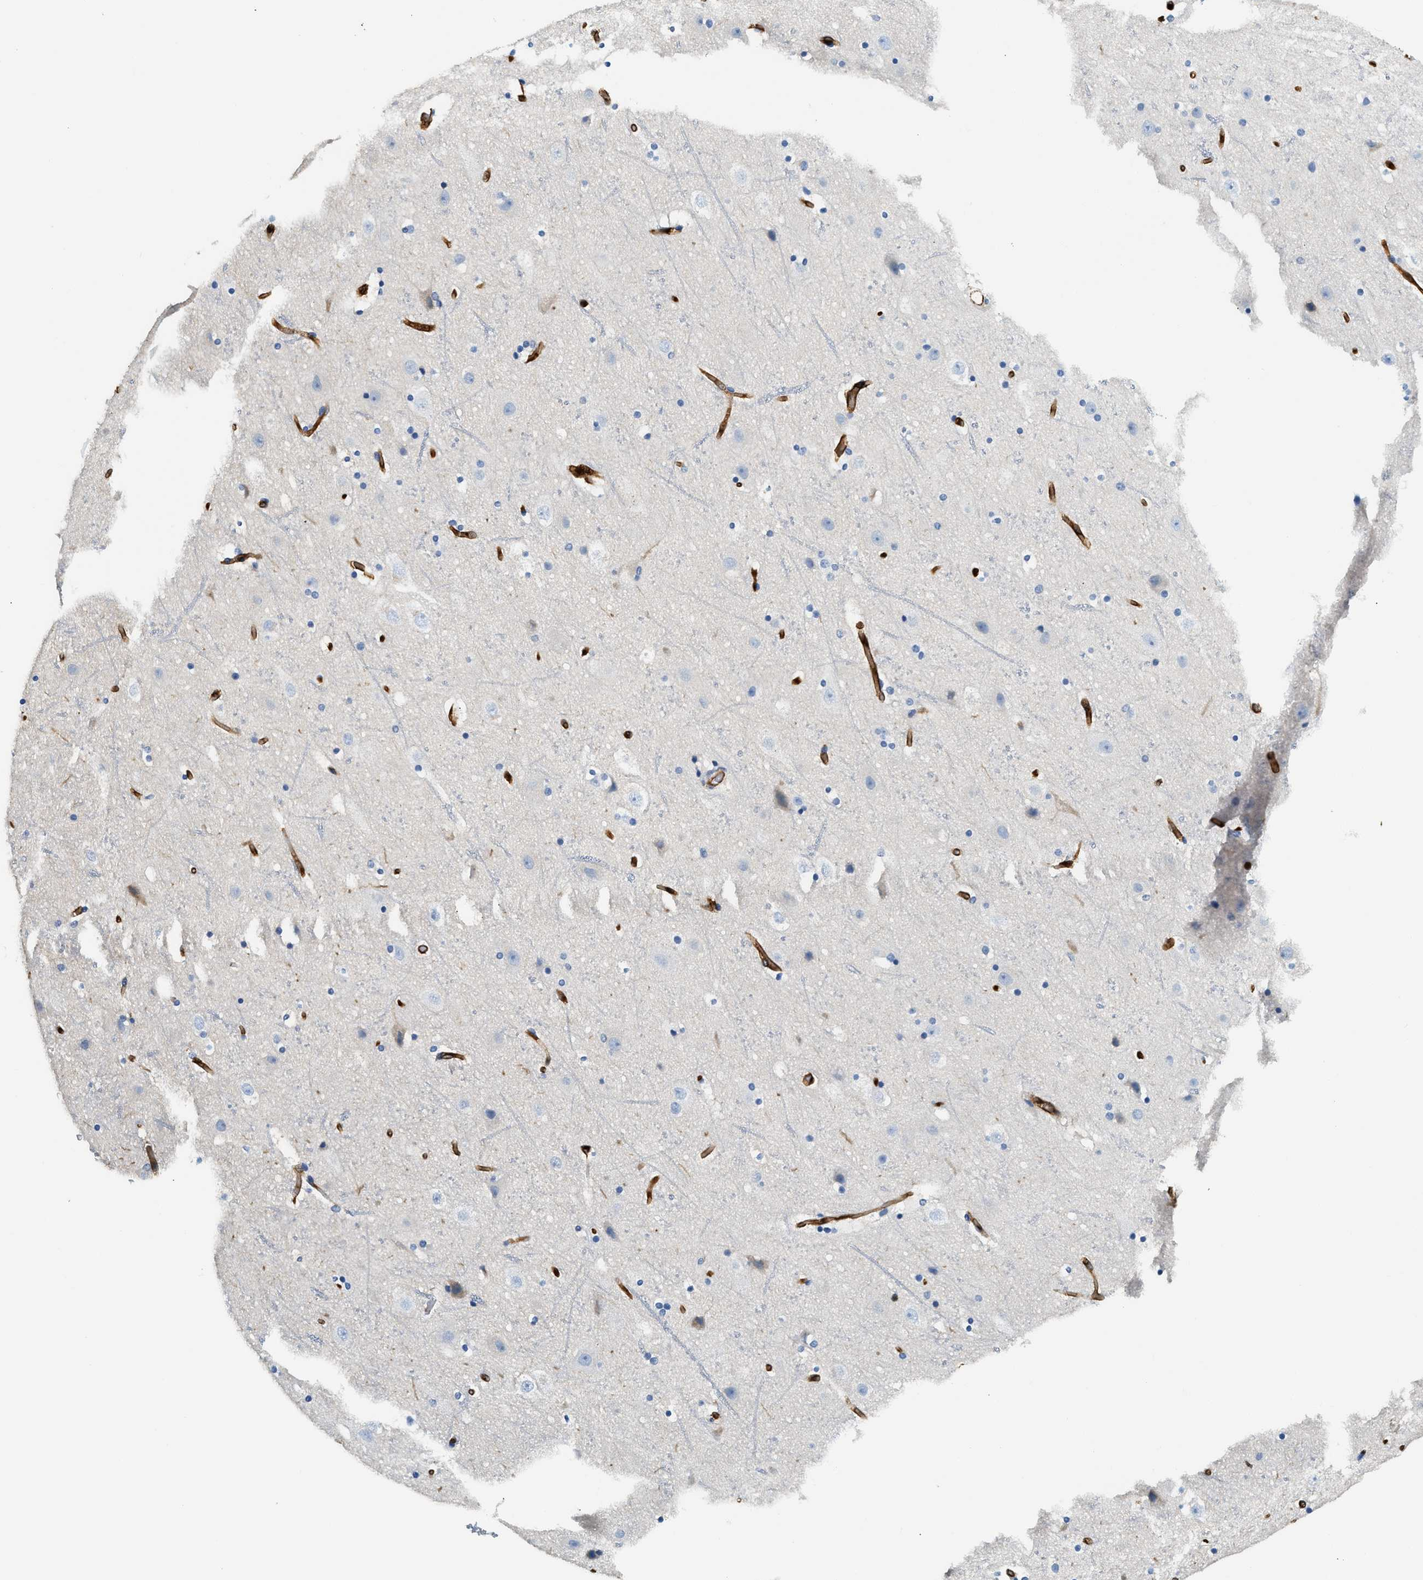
{"staining": {"intensity": "moderate", "quantity": ">75%", "location": "cytoplasmic/membranous"}, "tissue": "cerebral cortex", "cell_type": "Endothelial cells", "image_type": "normal", "snomed": [{"axis": "morphology", "description": "Normal tissue, NOS"}, {"axis": "topography", "description": "Cerebral cortex"}], "caption": "Protein expression analysis of unremarkable cerebral cortex exhibits moderate cytoplasmic/membranous staining in approximately >75% of endothelial cells.", "gene": "ANXA3", "patient": {"sex": "male", "age": 45}}